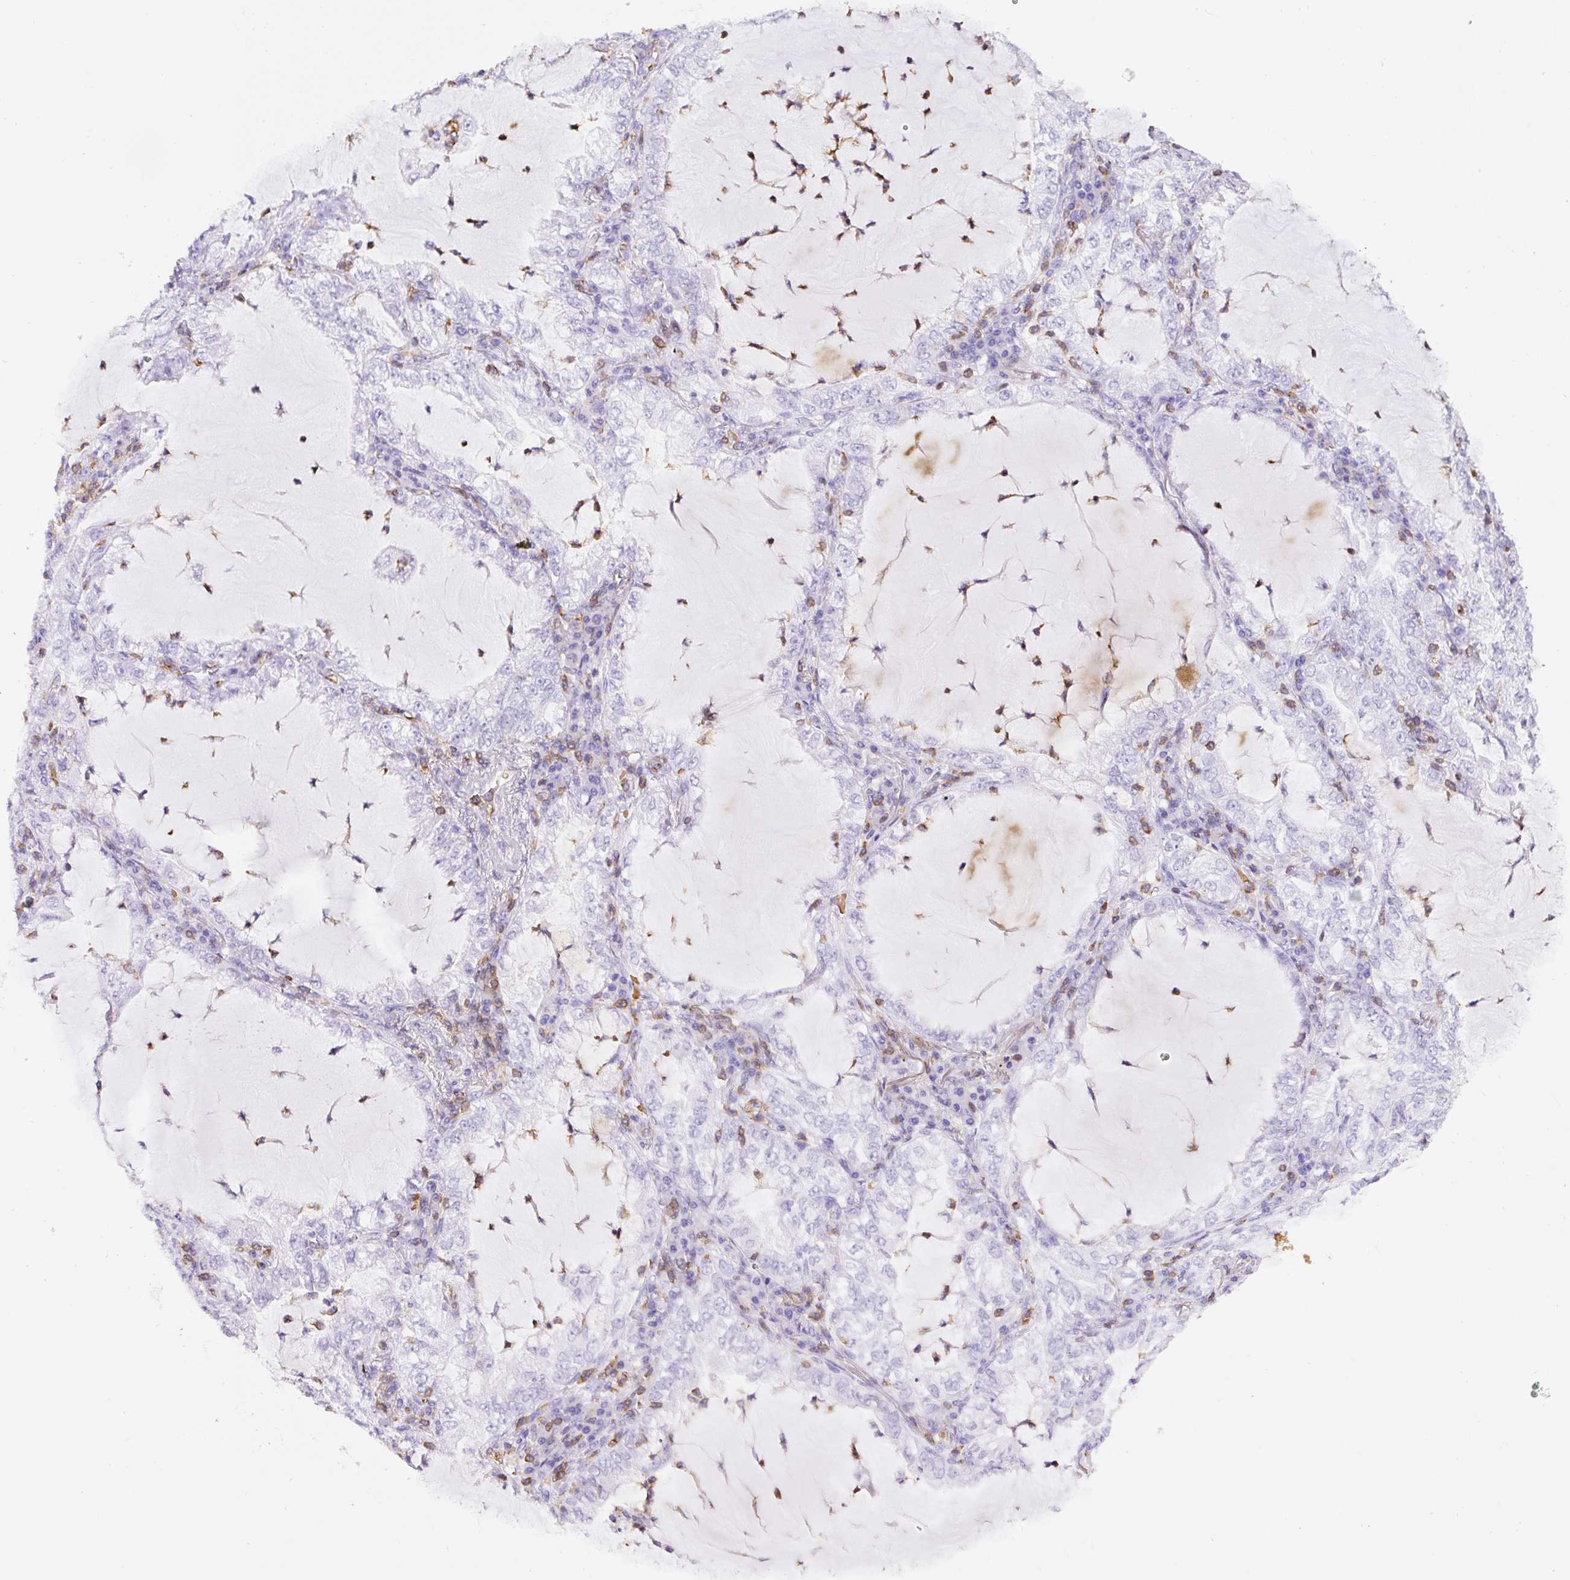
{"staining": {"intensity": "negative", "quantity": "none", "location": "none"}, "tissue": "lung cancer", "cell_type": "Tumor cells", "image_type": "cancer", "snomed": [{"axis": "morphology", "description": "Adenocarcinoma, NOS"}, {"axis": "topography", "description": "Lung"}], "caption": "Lung adenocarcinoma was stained to show a protein in brown. There is no significant staining in tumor cells. (Brightfield microscopy of DAB immunohistochemistry (IHC) at high magnification).", "gene": "FAM228B", "patient": {"sex": "female", "age": 73}}